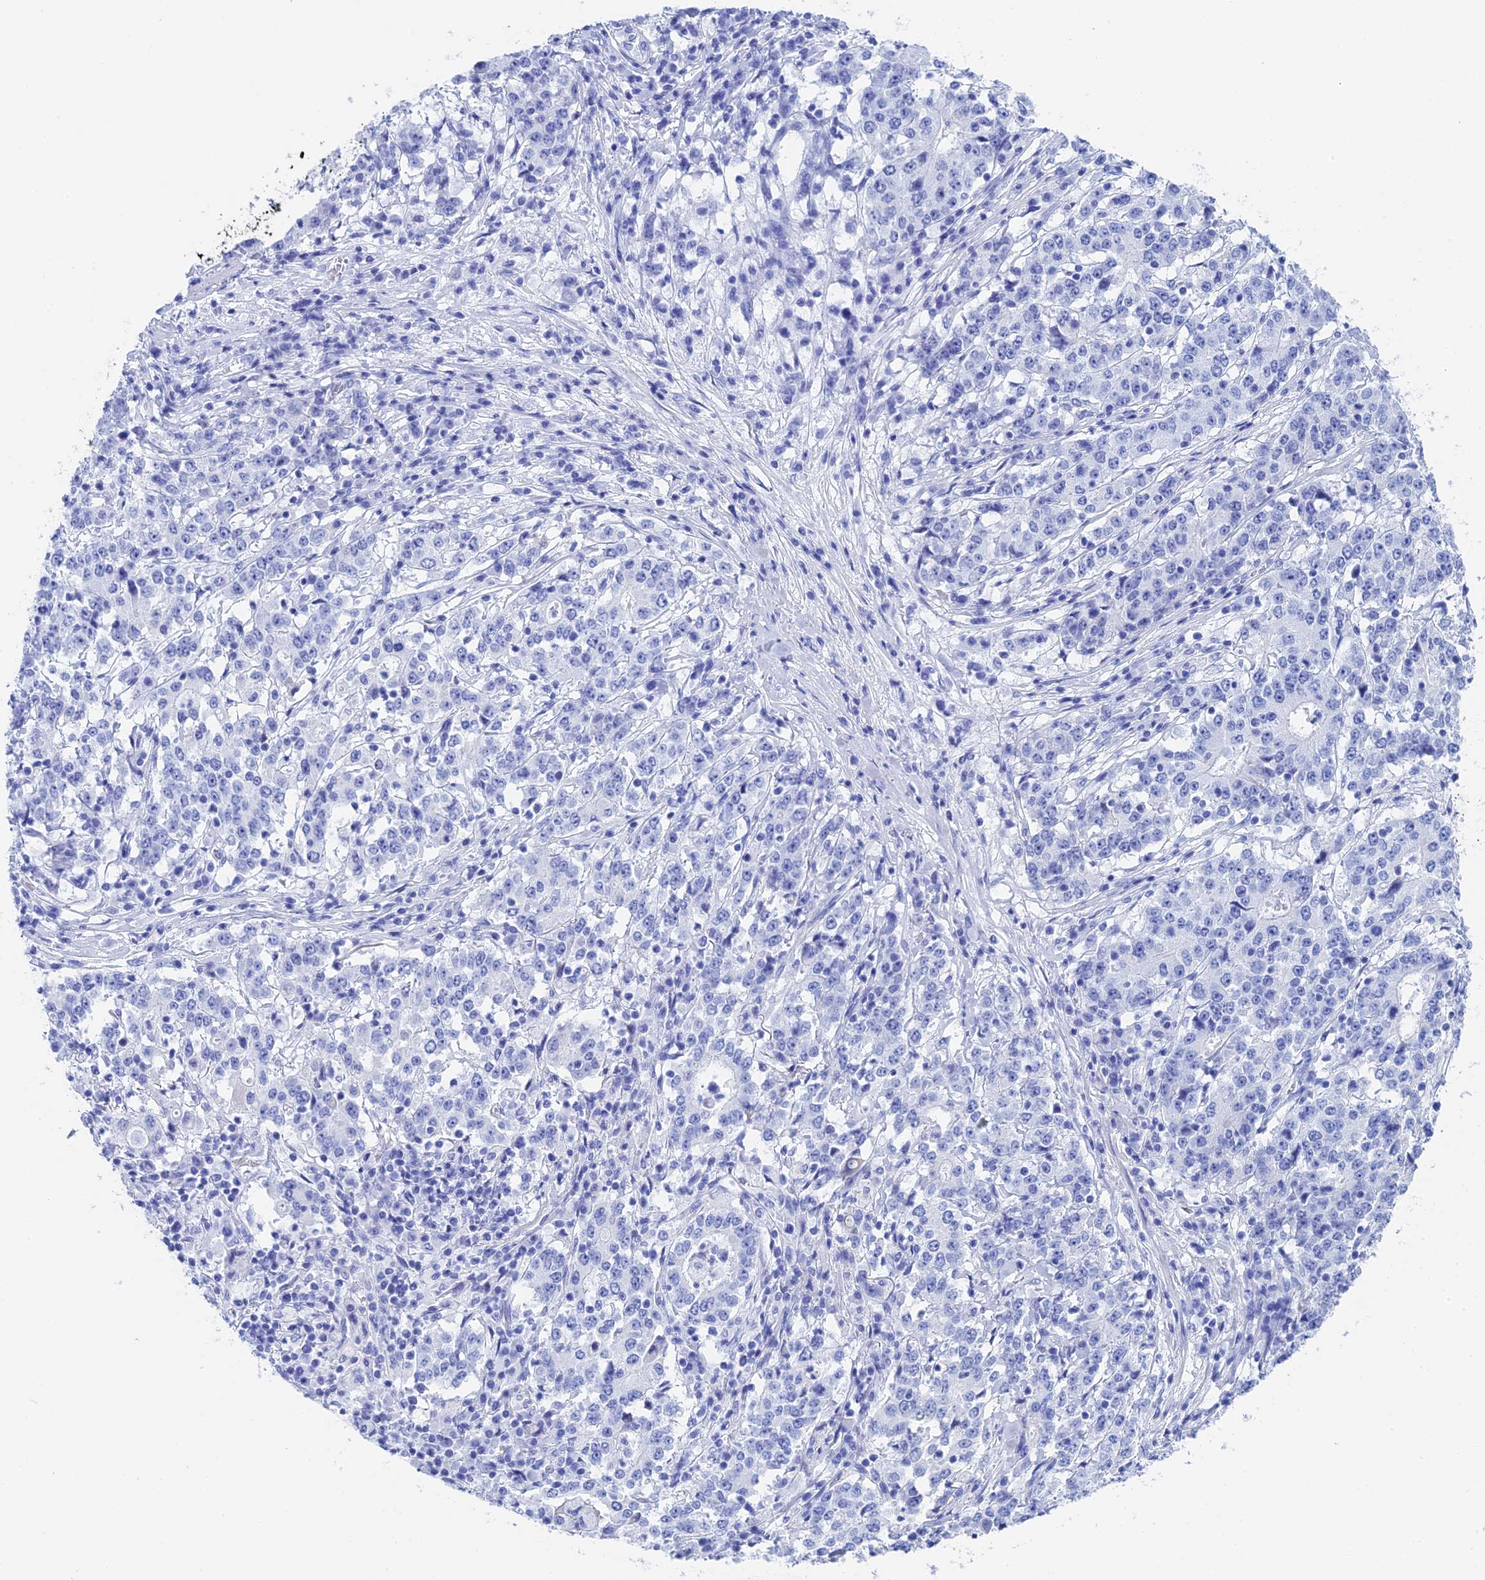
{"staining": {"intensity": "negative", "quantity": "none", "location": "none"}, "tissue": "stomach cancer", "cell_type": "Tumor cells", "image_type": "cancer", "snomed": [{"axis": "morphology", "description": "Adenocarcinoma, NOS"}, {"axis": "topography", "description": "Stomach"}], "caption": "An image of human stomach adenocarcinoma is negative for staining in tumor cells.", "gene": "TEX101", "patient": {"sex": "male", "age": 59}}